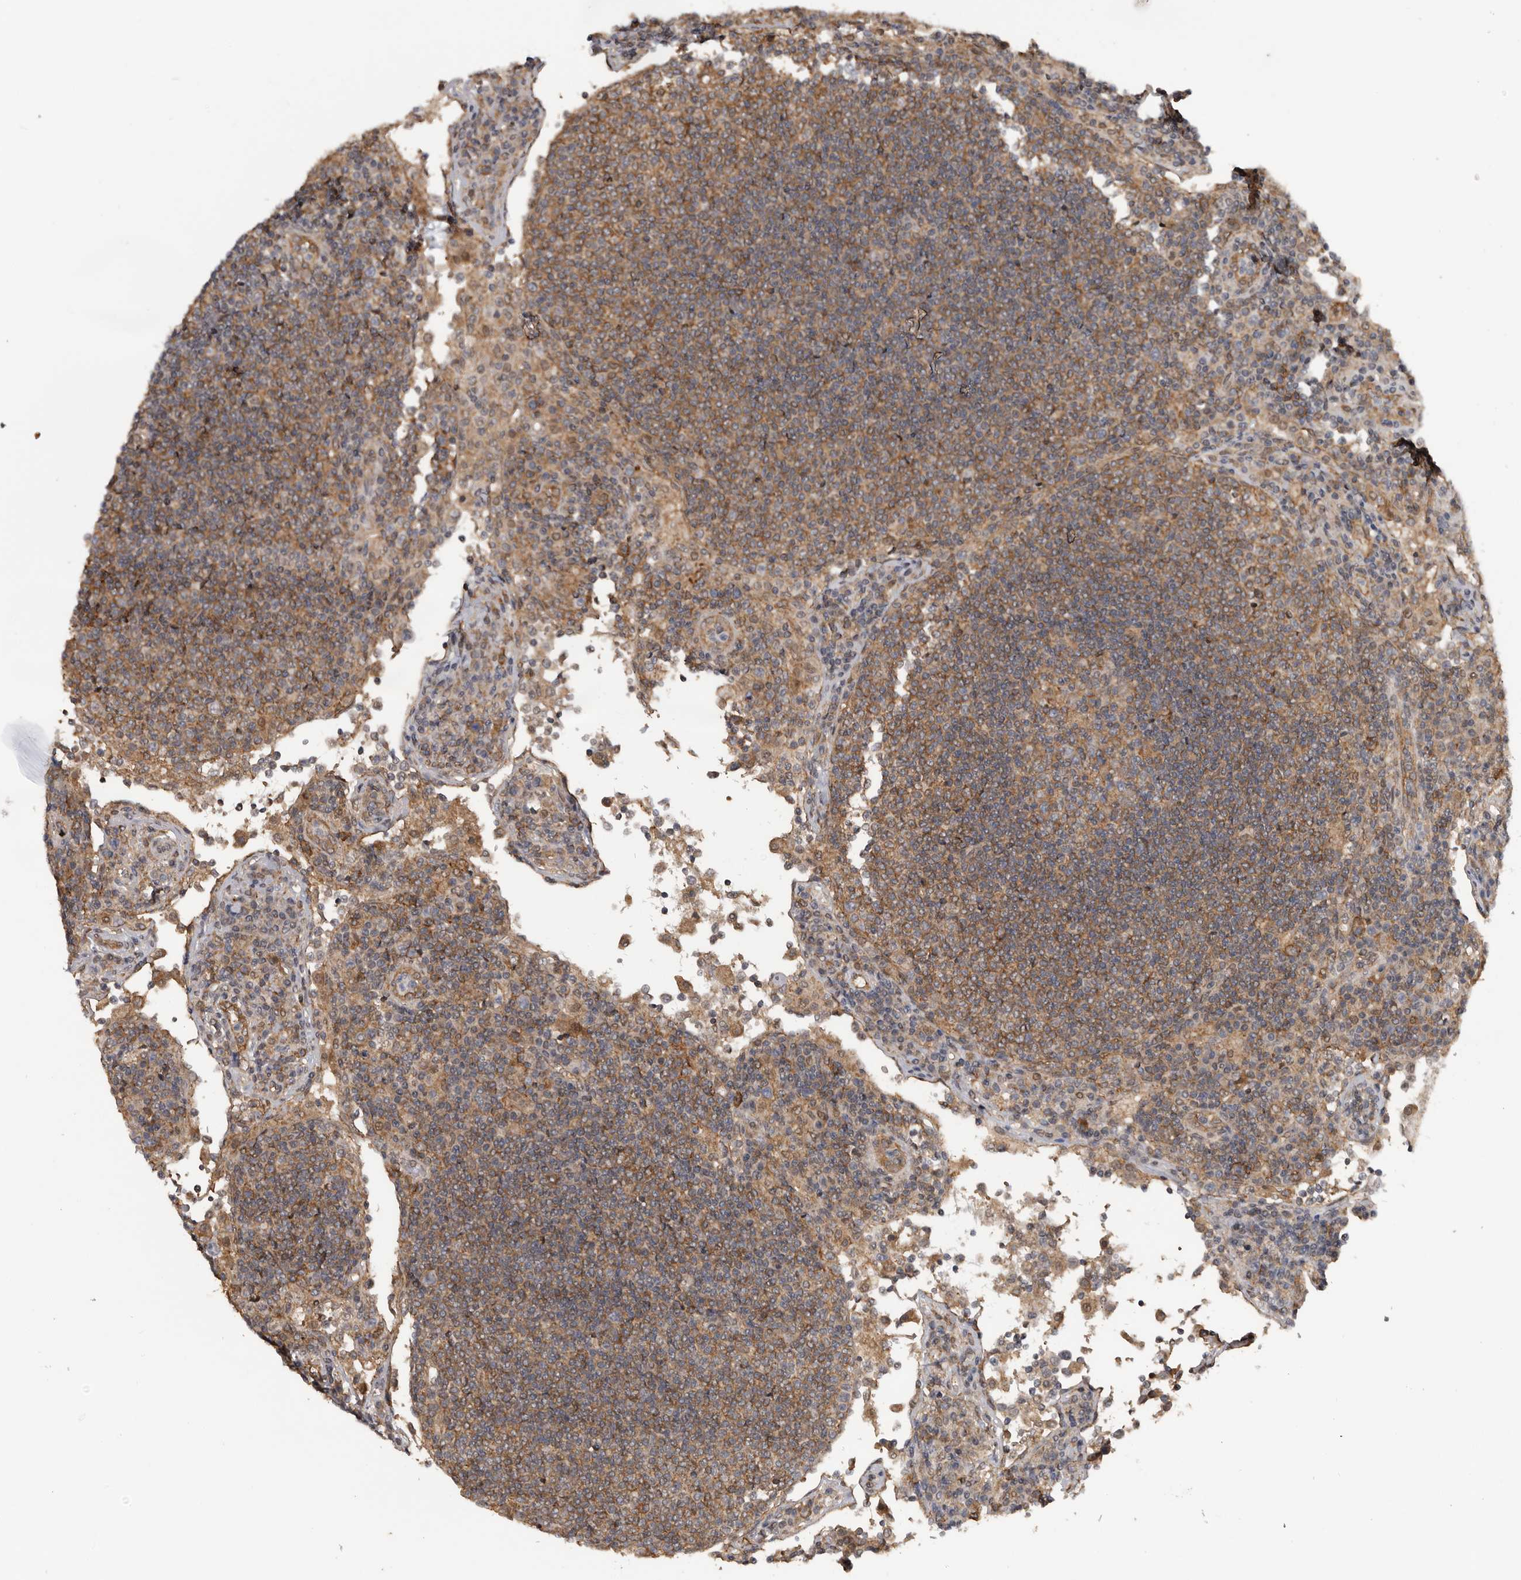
{"staining": {"intensity": "moderate", "quantity": "25%-75%", "location": "cytoplasmic/membranous"}, "tissue": "lymph node", "cell_type": "Germinal center cells", "image_type": "normal", "snomed": [{"axis": "morphology", "description": "Normal tissue, NOS"}, {"axis": "topography", "description": "Lymph node"}], "caption": "Unremarkable lymph node demonstrates moderate cytoplasmic/membranous expression in about 25%-75% of germinal center cells, visualized by immunohistochemistry. (brown staining indicates protein expression, while blue staining denotes nuclei).", "gene": "MOGAT2", "patient": {"sex": "female", "age": 53}}